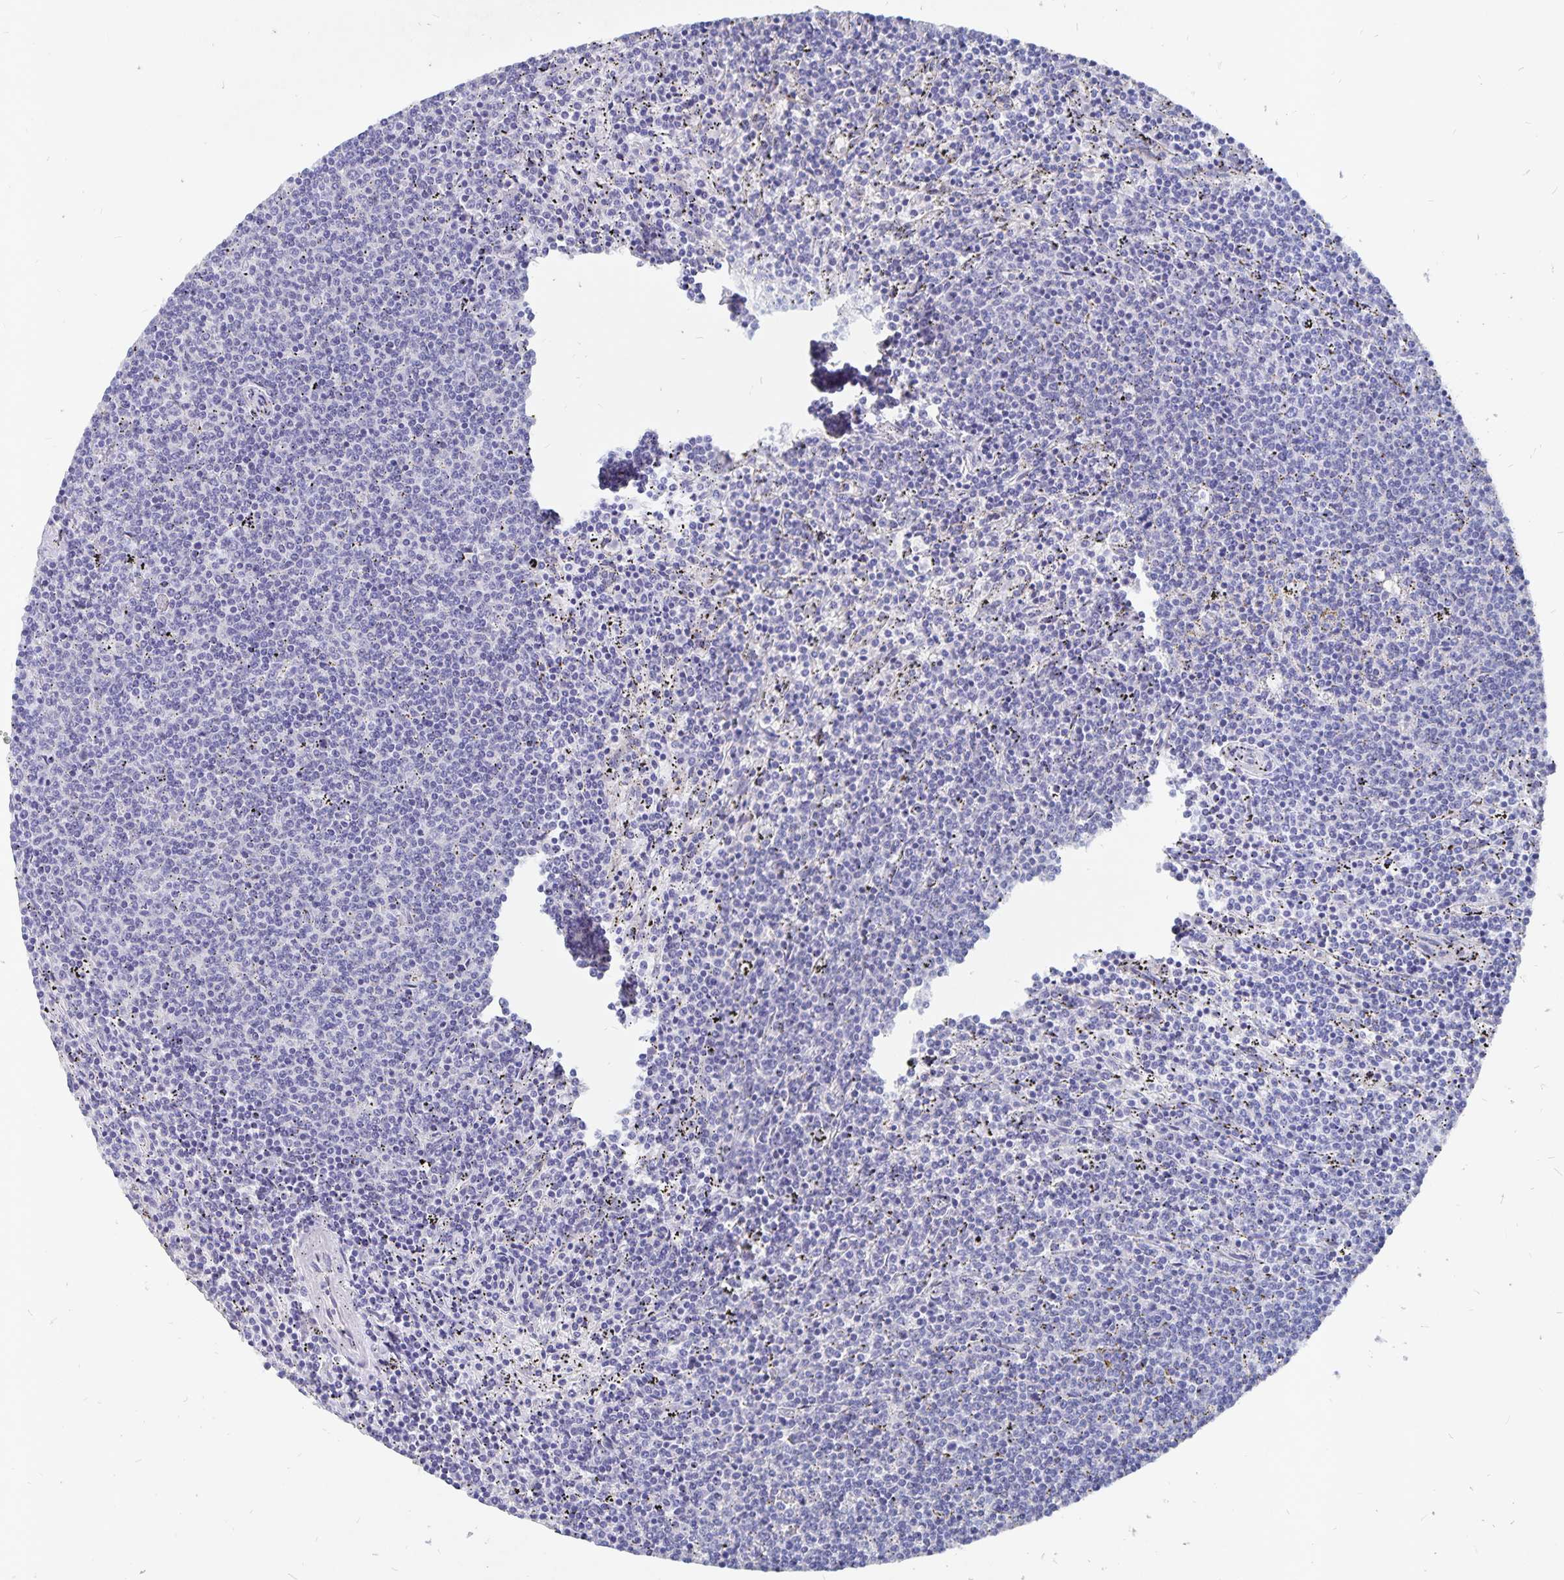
{"staining": {"intensity": "negative", "quantity": "none", "location": "none"}, "tissue": "lymphoma", "cell_type": "Tumor cells", "image_type": "cancer", "snomed": [{"axis": "morphology", "description": "Malignant lymphoma, non-Hodgkin's type, Low grade"}, {"axis": "topography", "description": "Spleen"}], "caption": "This is an immunohistochemistry (IHC) histopathology image of human malignant lymphoma, non-Hodgkin's type (low-grade). There is no expression in tumor cells.", "gene": "SMOC1", "patient": {"sex": "female", "age": 50}}